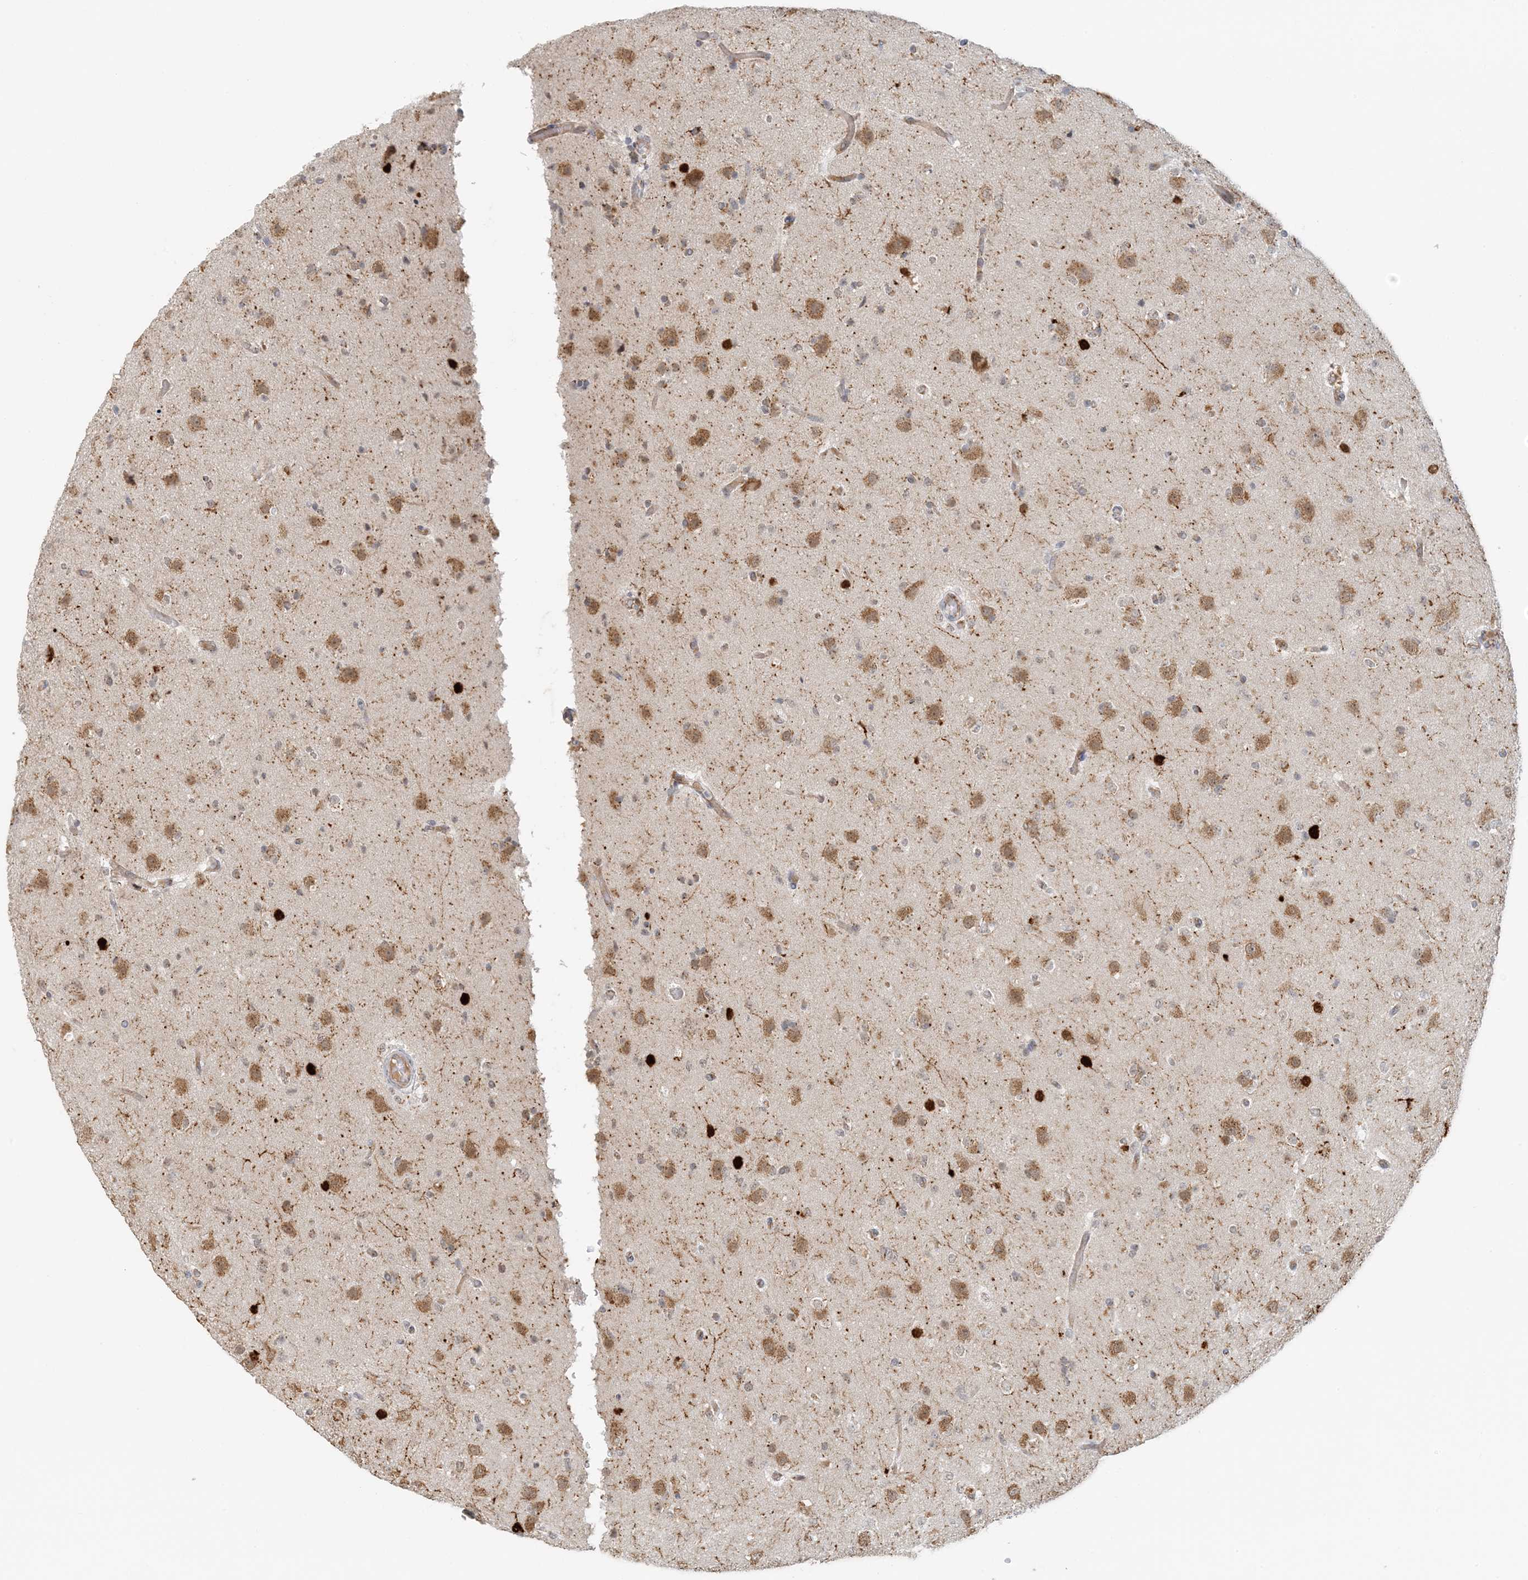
{"staining": {"intensity": "moderate", "quantity": "25%-75%", "location": "cytoplasmic/membranous"}, "tissue": "glioma", "cell_type": "Tumor cells", "image_type": "cancer", "snomed": [{"axis": "morphology", "description": "Glioma, malignant, Low grade"}, {"axis": "topography", "description": "Brain"}], "caption": "Protein analysis of glioma tissue shows moderate cytoplasmic/membranous staining in about 25%-75% of tumor cells.", "gene": "ZCCHC4", "patient": {"sex": "male", "age": 65}}